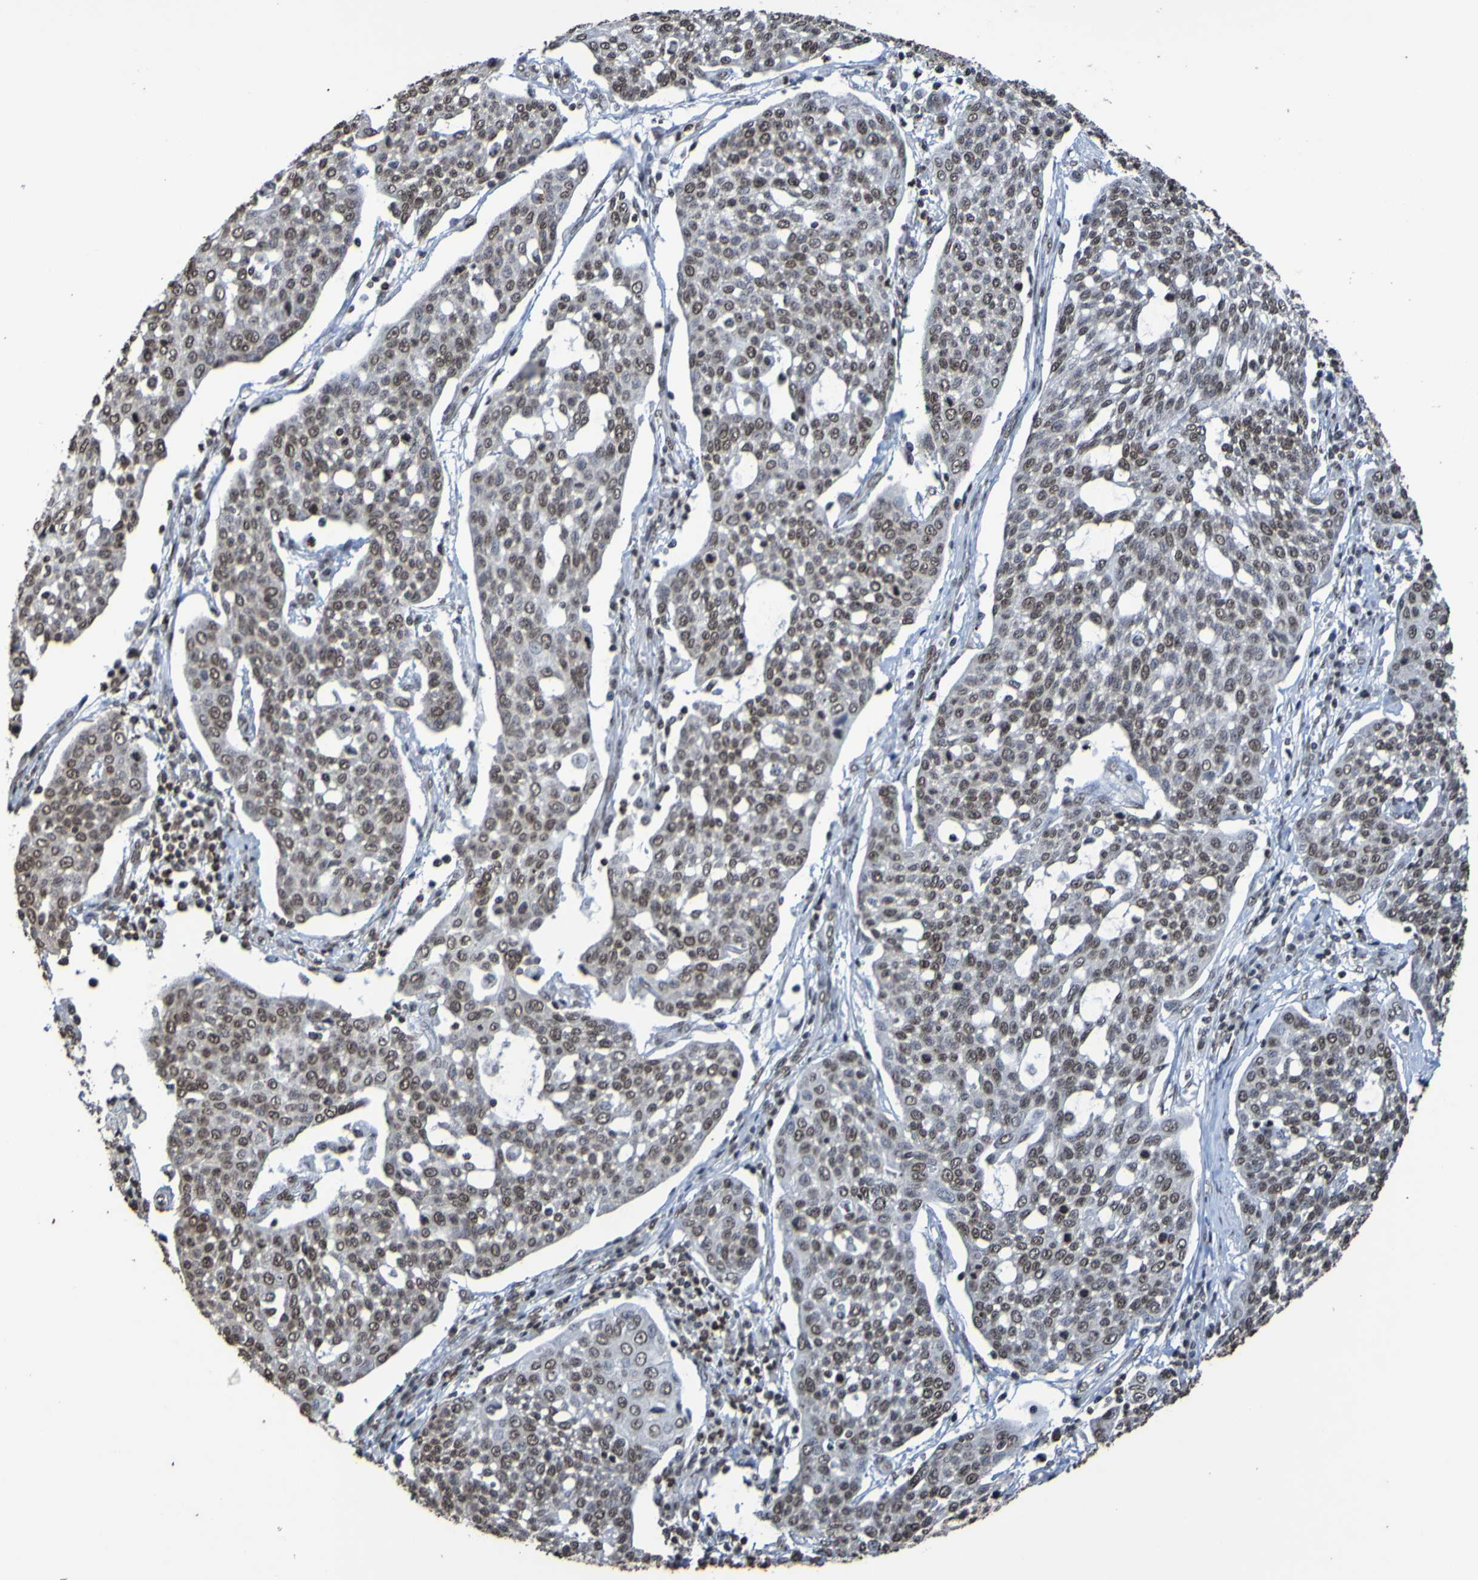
{"staining": {"intensity": "weak", "quantity": ">75%", "location": "nuclear"}, "tissue": "cervical cancer", "cell_type": "Tumor cells", "image_type": "cancer", "snomed": [{"axis": "morphology", "description": "Squamous cell carcinoma, NOS"}, {"axis": "topography", "description": "Cervix"}], "caption": "A low amount of weak nuclear expression is appreciated in approximately >75% of tumor cells in cervical squamous cell carcinoma tissue. (Brightfield microscopy of DAB IHC at high magnification).", "gene": "GFI1", "patient": {"sex": "female", "age": 34}}